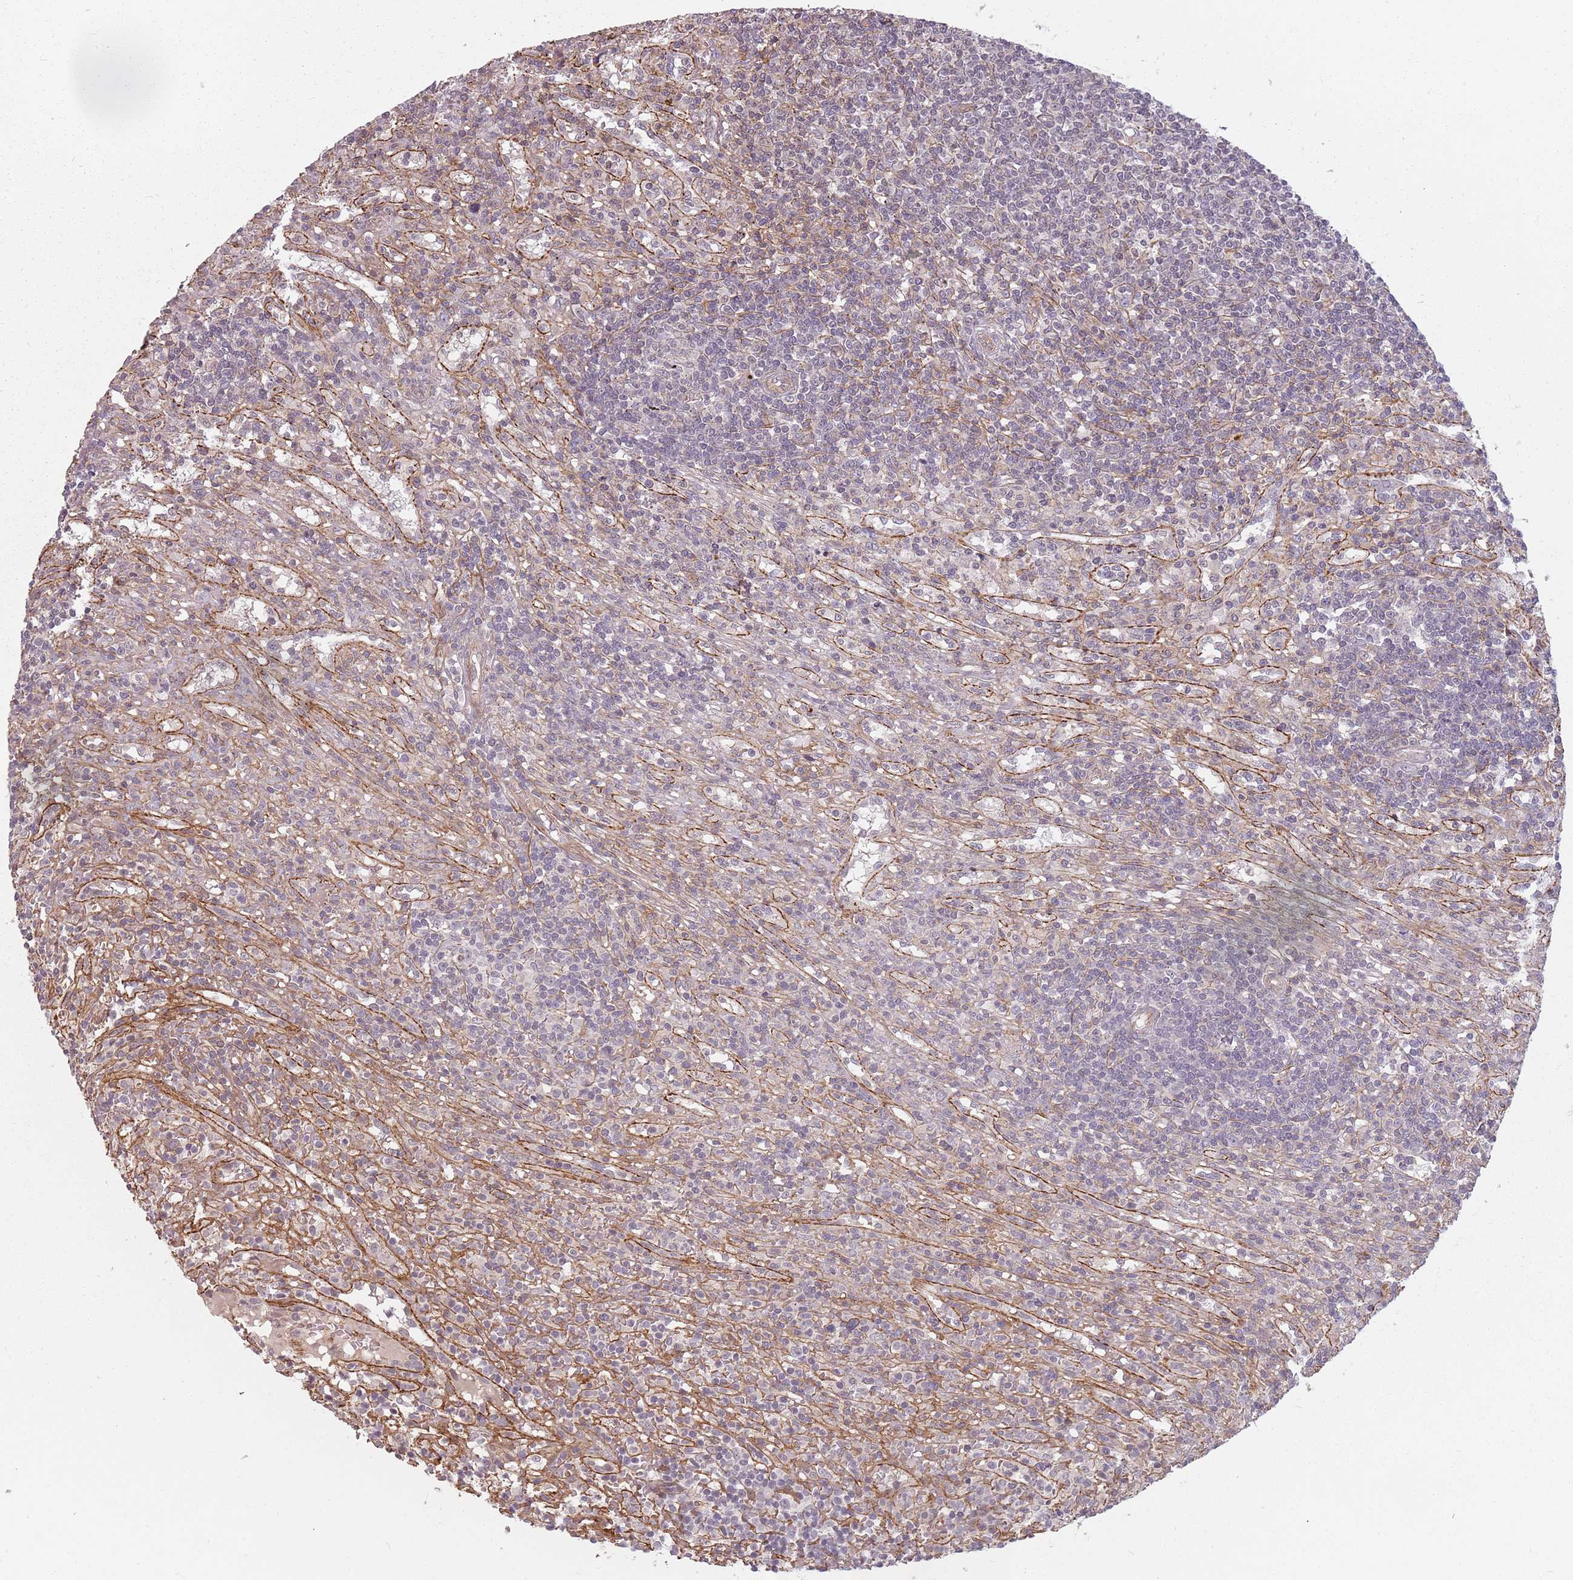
{"staining": {"intensity": "negative", "quantity": "none", "location": "none"}, "tissue": "lymphoma", "cell_type": "Tumor cells", "image_type": "cancer", "snomed": [{"axis": "morphology", "description": "Malignant lymphoma, non-Hodgkin's type, Low grade"}, {"axis": "topography", "description": "Spleen"}], "caption": "Lymphoma was stained to show a protein in brown. There is no significant expression in tumor cells. (Stains: DAB (3,3'-diaminobenzidine) immunohistochemistry (IHC) with hematoxylin counter stain, Microscopy: brightfield microscopy at high magnification).", "gene": "PPP1R14C", "patient": {"sex": "male", "age": 76}}